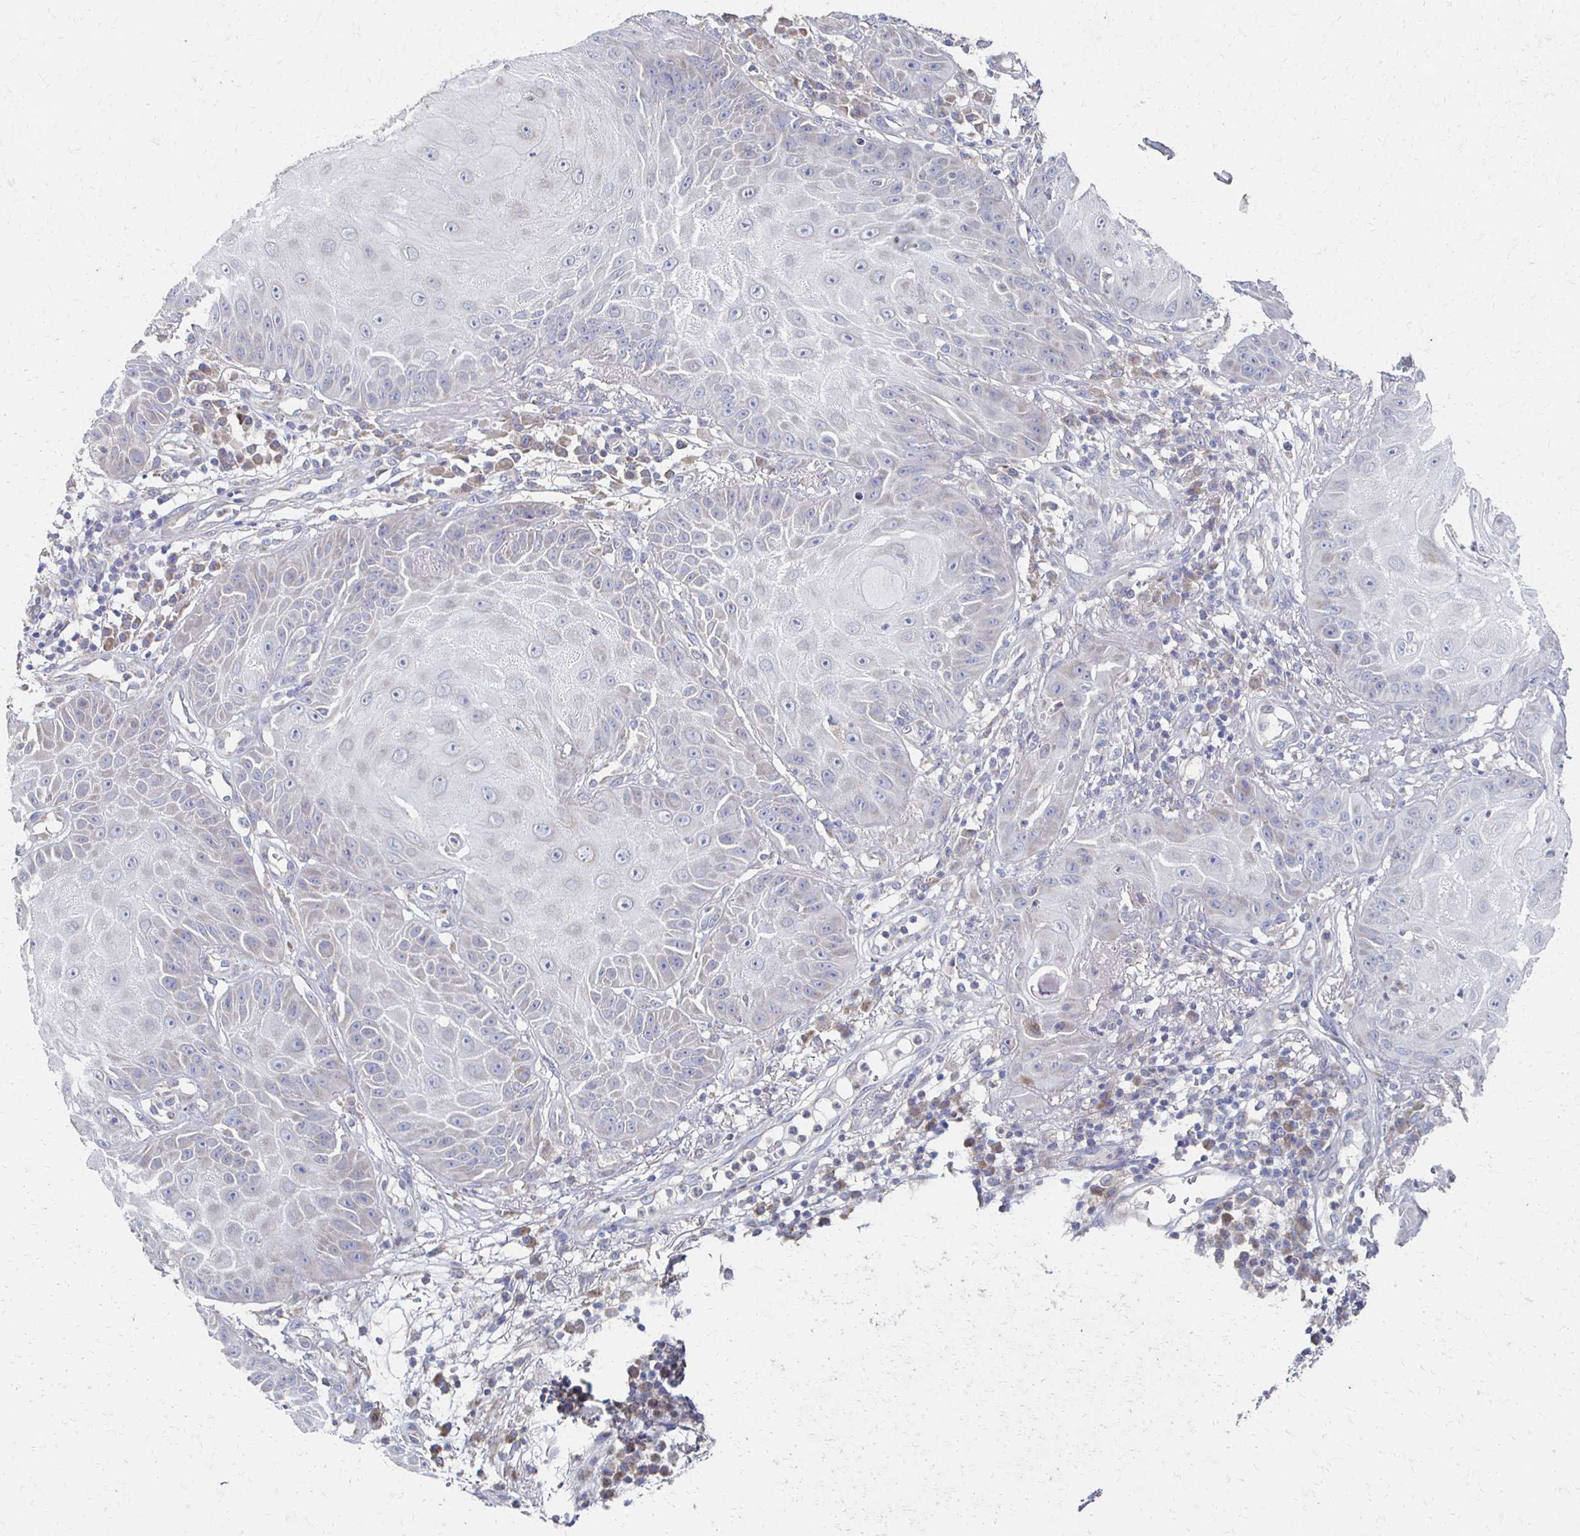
{"staining": {"intensity": "weak", "quantity": "<25%", "location": "cytoplasmic/membranous"}, "tissue": "skin cancer", "cell_type": "Tumor cells", "image_type": "cancer", "snomed": [{"axis": "morphology", "description": "Squamous cell carcinoma, NOS"}, {"axis": "topography", "description": "Skin"}], "caption": "This is an IHC micrograph of human skin cancer. There is no staining in tumor cells.", "gene": "CX3CR1", "patient": {"sex": "male", "age": 70}}